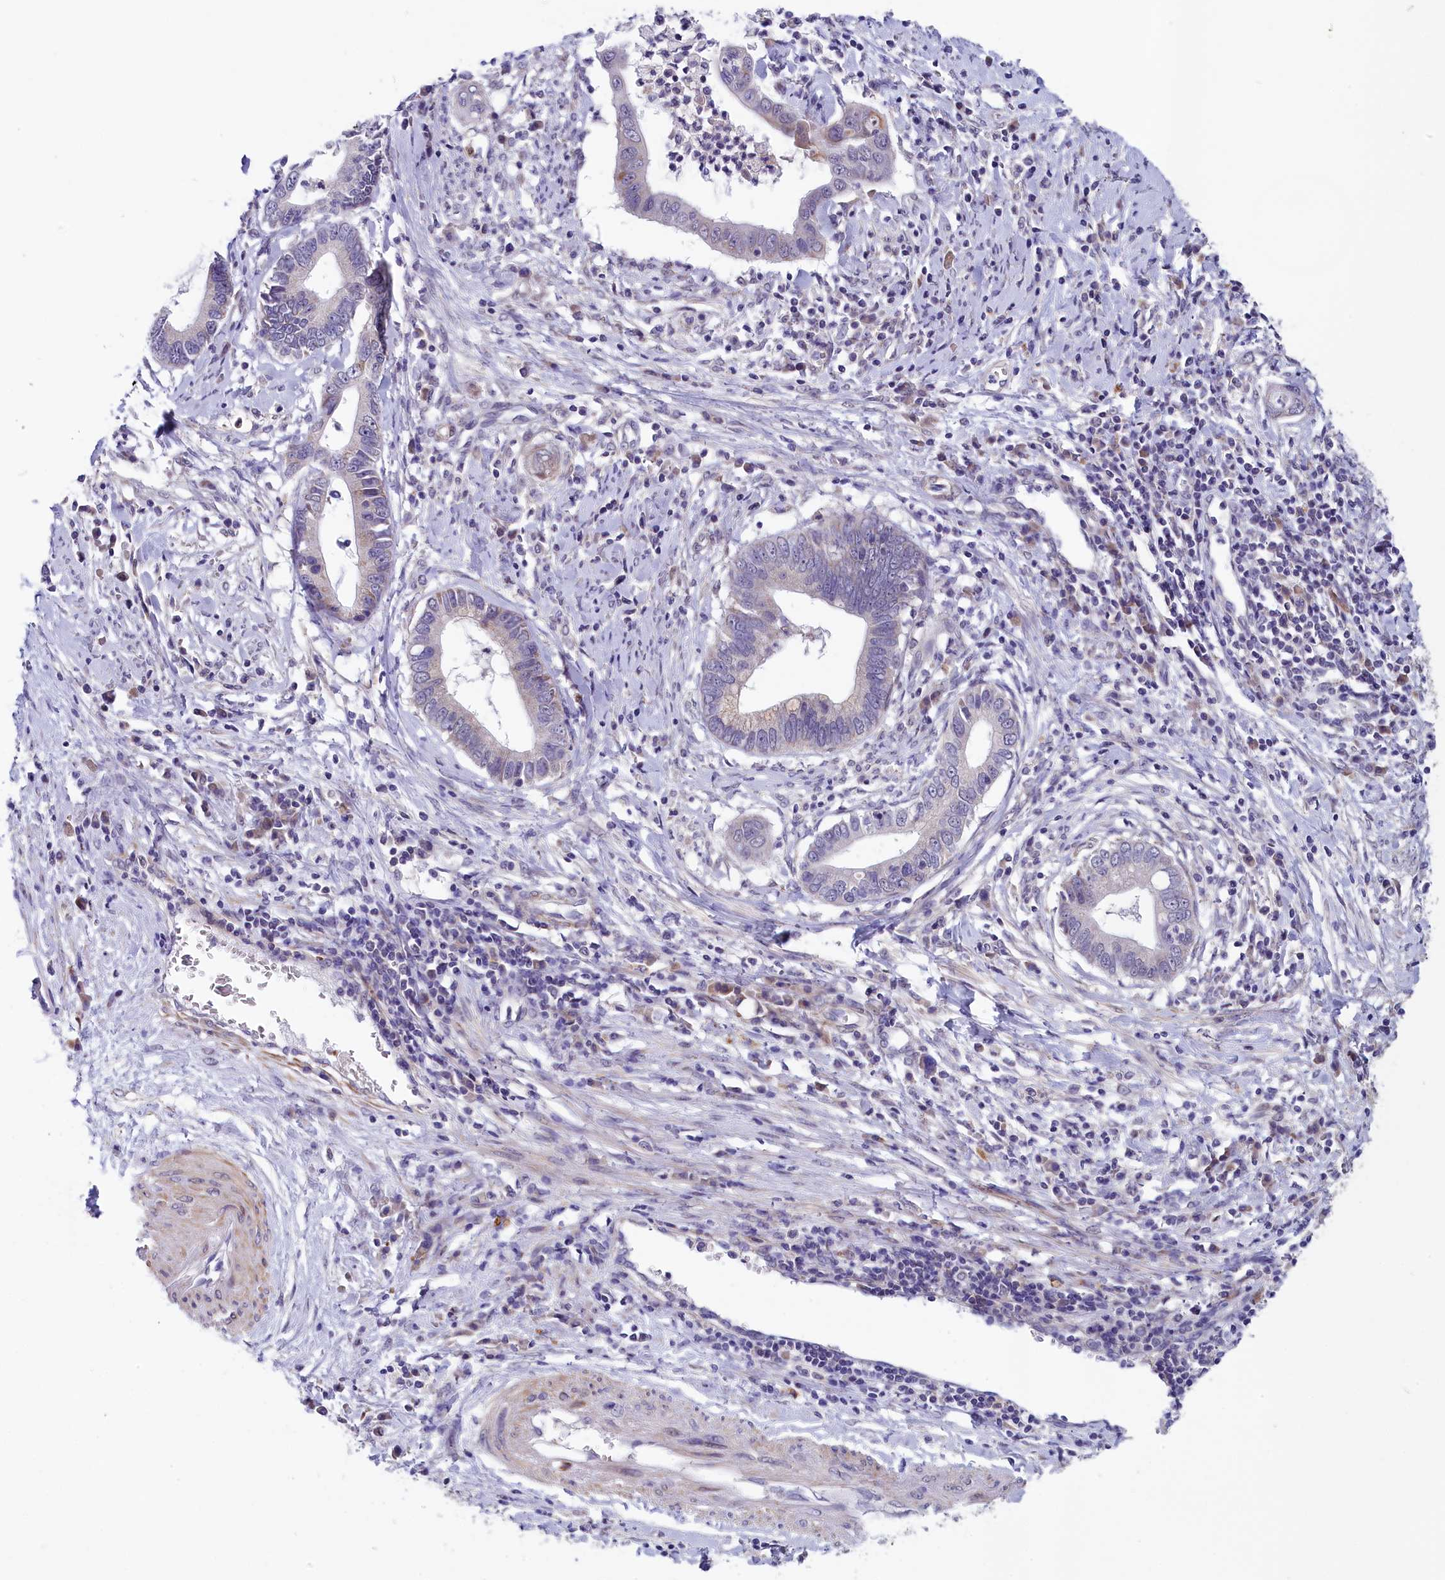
{"staining": {"intensity": "negative", "quantity": "none", "location": "none"}, "tissue": "cervical cancer", "cell_type": "Tumor cells", "image_type": "cancer", "snomed": [{"axis": "morphology", "description": "Adenocarcinoma, NOS"}, {"axis": "topography", "description": "Cervix"}], "caption": "The histopathology image displays no significant expression in tumor cells of adenocarcinoma (cervical).", "gene": "SLC39A6", "patient": {"sex": "female", "age": 44}}